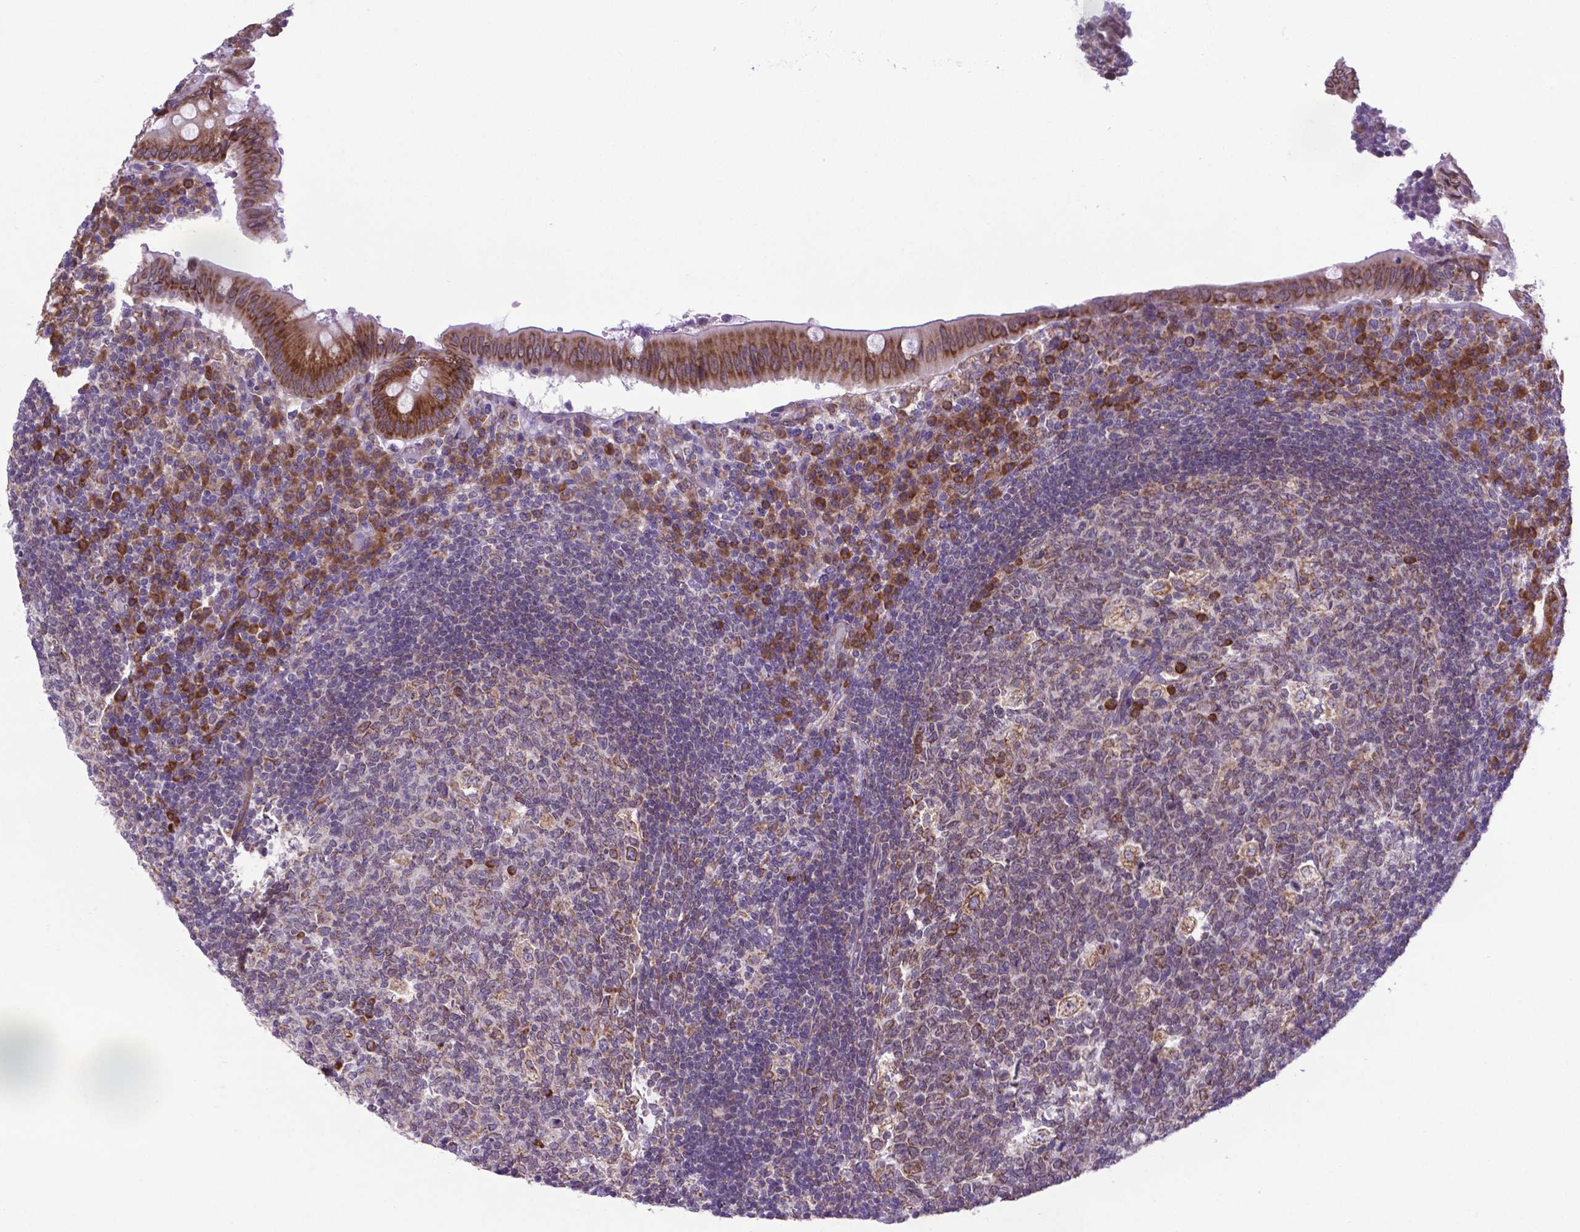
{"staining": {"intensity": "moderate", "quantity": "<25%", "location": "cytoplasmic/membranous"}, "tissue": "appendix", "cell_type": "Glandular cells", "image_type": "normal", "snomed": [{"axis": "morphology", "description": "Normal tissue, NOS"}, {"axis": "topography", "description": "Appendix"}], "caption": "Protein staining of normal appendix demonstrates moderate cytoplasmic/membranous staining in approximately <25% of glandular cells. The staining is performed using DAB brown chromogen to label protein expression. The nuclei are counter-stained blue using hematoxylin.", "gene": "ENSG00000269590", "patient": {"sex": "male", "age": 18}}